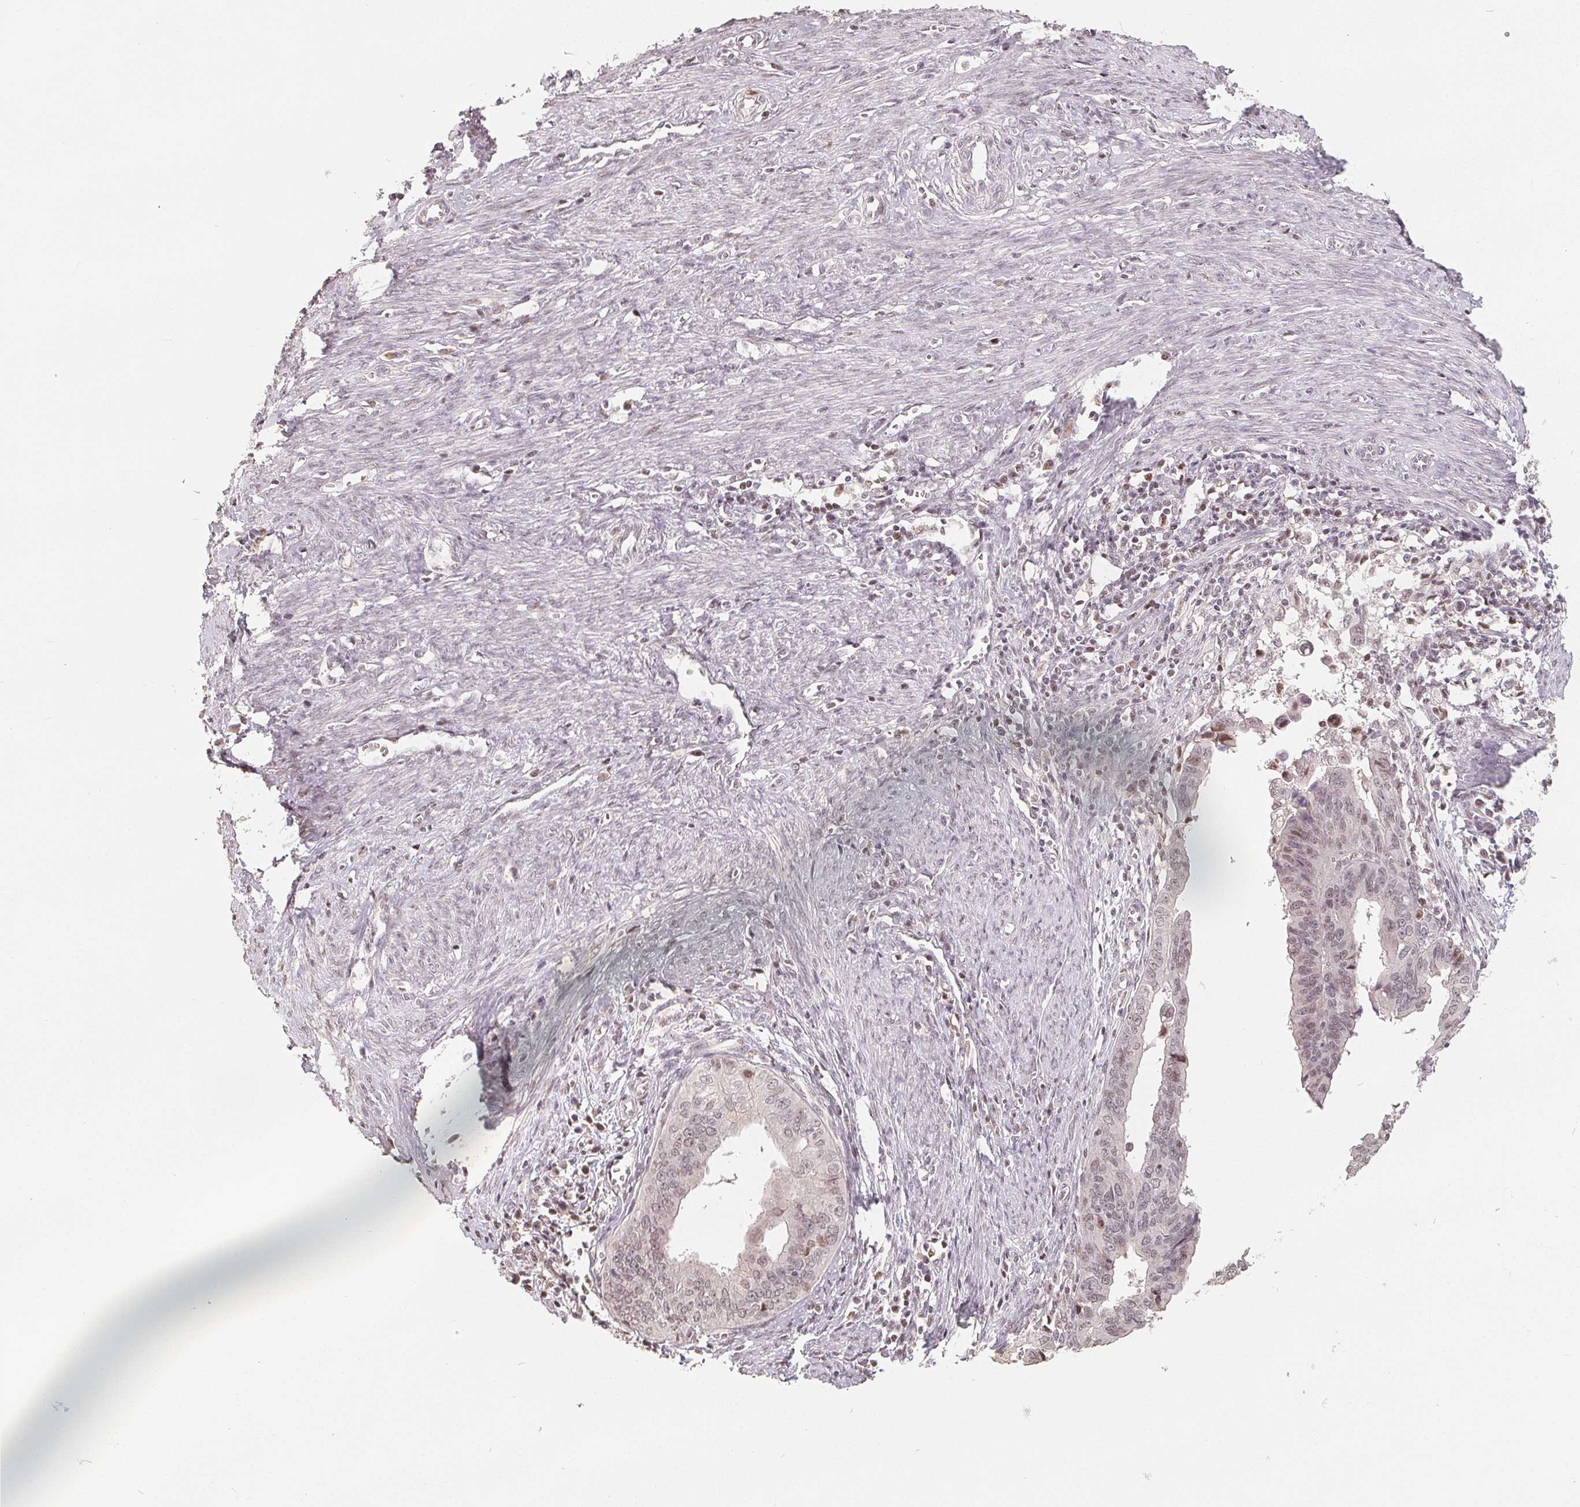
{"staining": {"intensity": "weak", "quantity": "25%-75%", "location": "nuclear"}, "tissue": "endometrial cancer", "cell_type": "Tumor cells", "image_type": "cancer", "snomed": [{"axis": "morphology", "description": "Adenocarcinoma, NOS"}, {"axis": "topography", "description": "Endometrium"}], "caption": "IHC (DAB (3,3'-diaminobenzidine)) staining of endometrial adenocarcinoma demonstrates weak nuclear protein expression in about 25%-75% of tumor cells.", "gene": "CCDC138", "patient": {"sex": "female", "age": 65}}